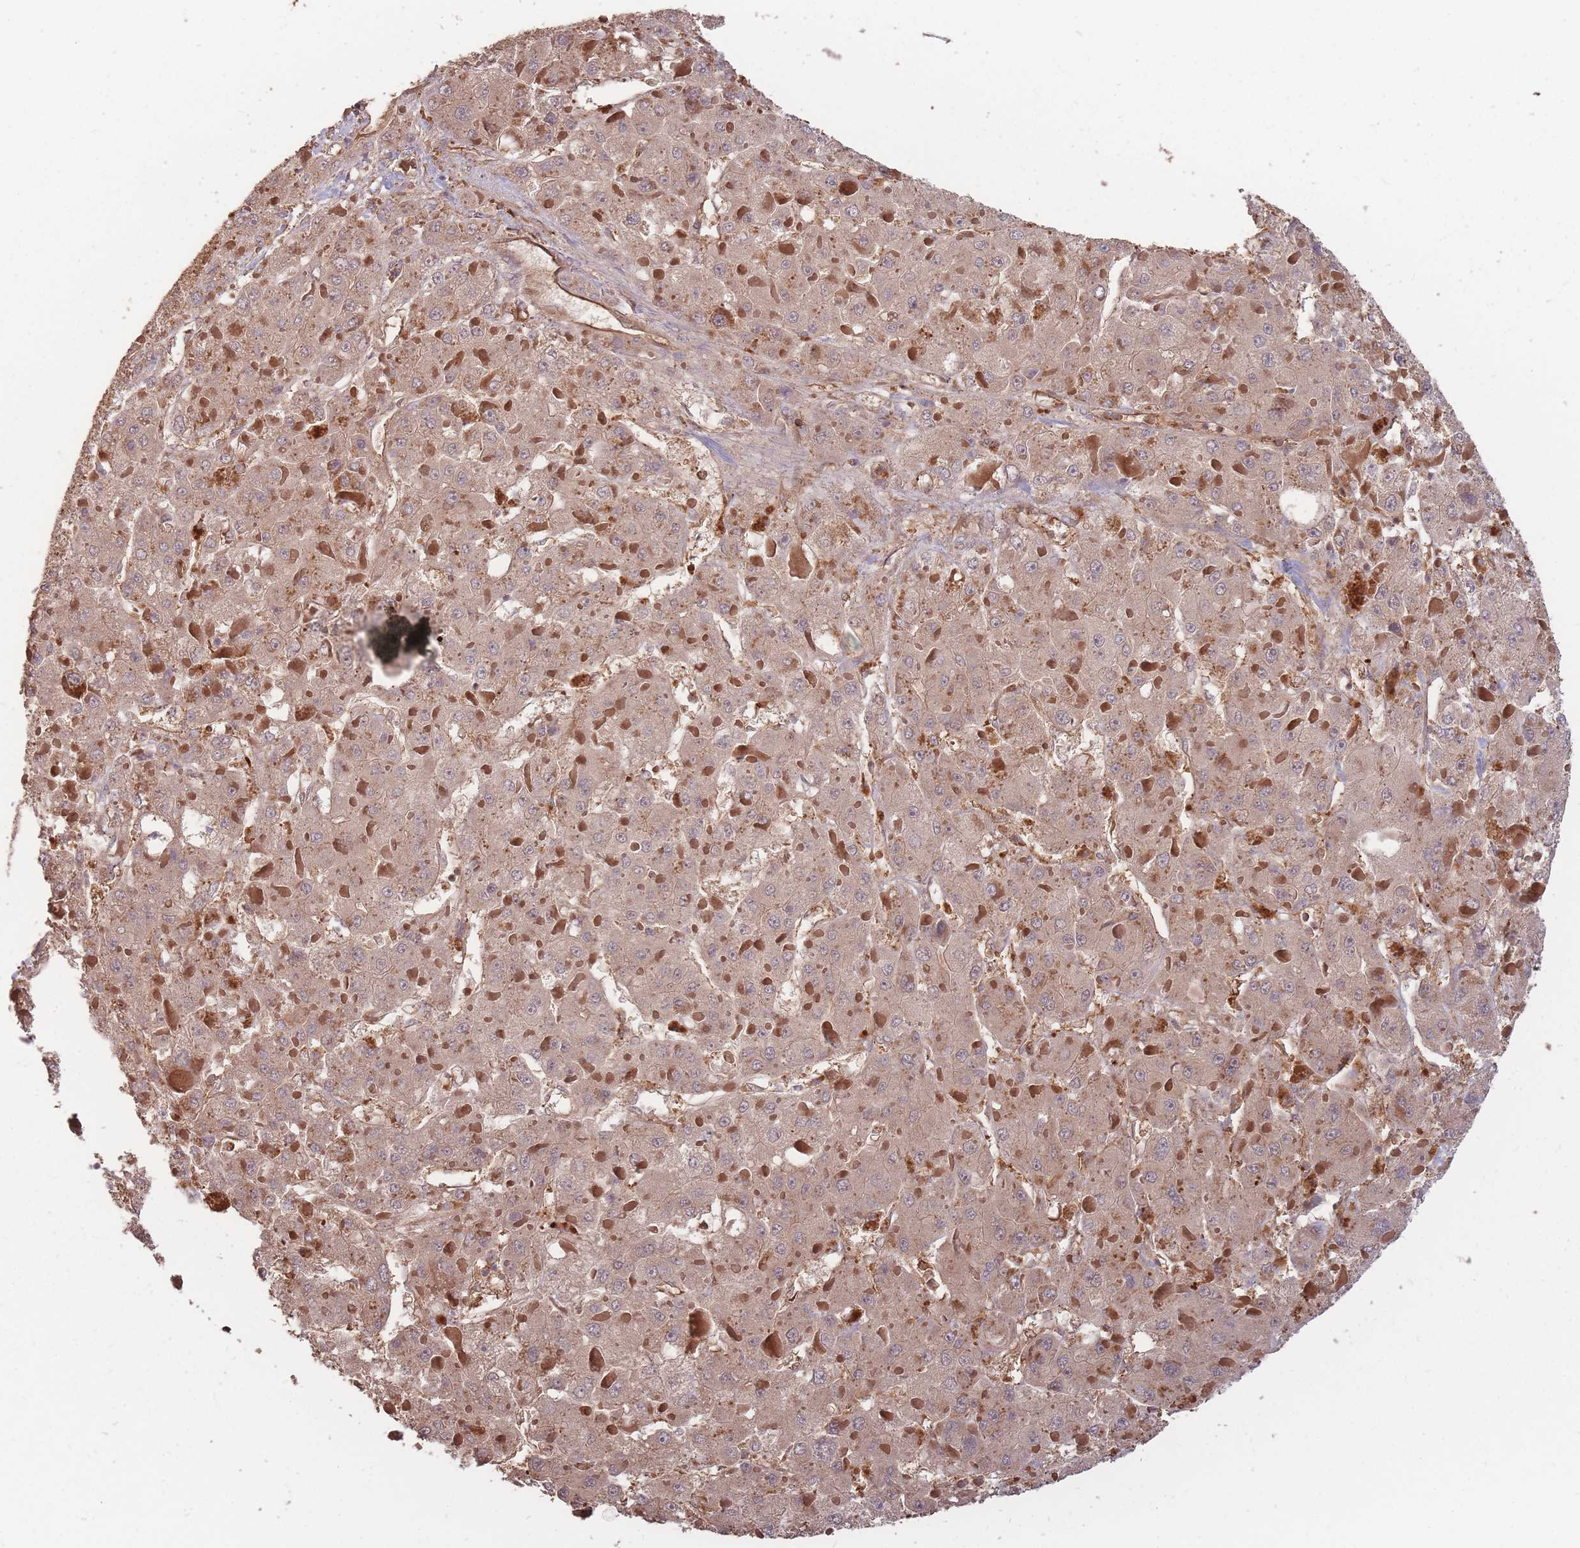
{"staining": {"intensity": "moderate", "quantity": ">75%", "location": "cytoplasmic/membranous"}, "tissue": "liver cancer", "cell_type": "Tumor cells", "image_type": "cancer", "snomed": [{"axis": "morphology", "description": "Carcinoma, Hepatocellular, NOS"}, {"axis": "topography", "description": "Liver"}], "caption": "IHC (DAB (3,3'-diaminobenzidine)) staining of human hepatocellular carcinoma (liver) exhibits moderate cytoplasmic/membranous protein positivity in approximately >75% of tumor cells.", "gene": "PLS3", "patient": {"sex": "female", "age": 73}}